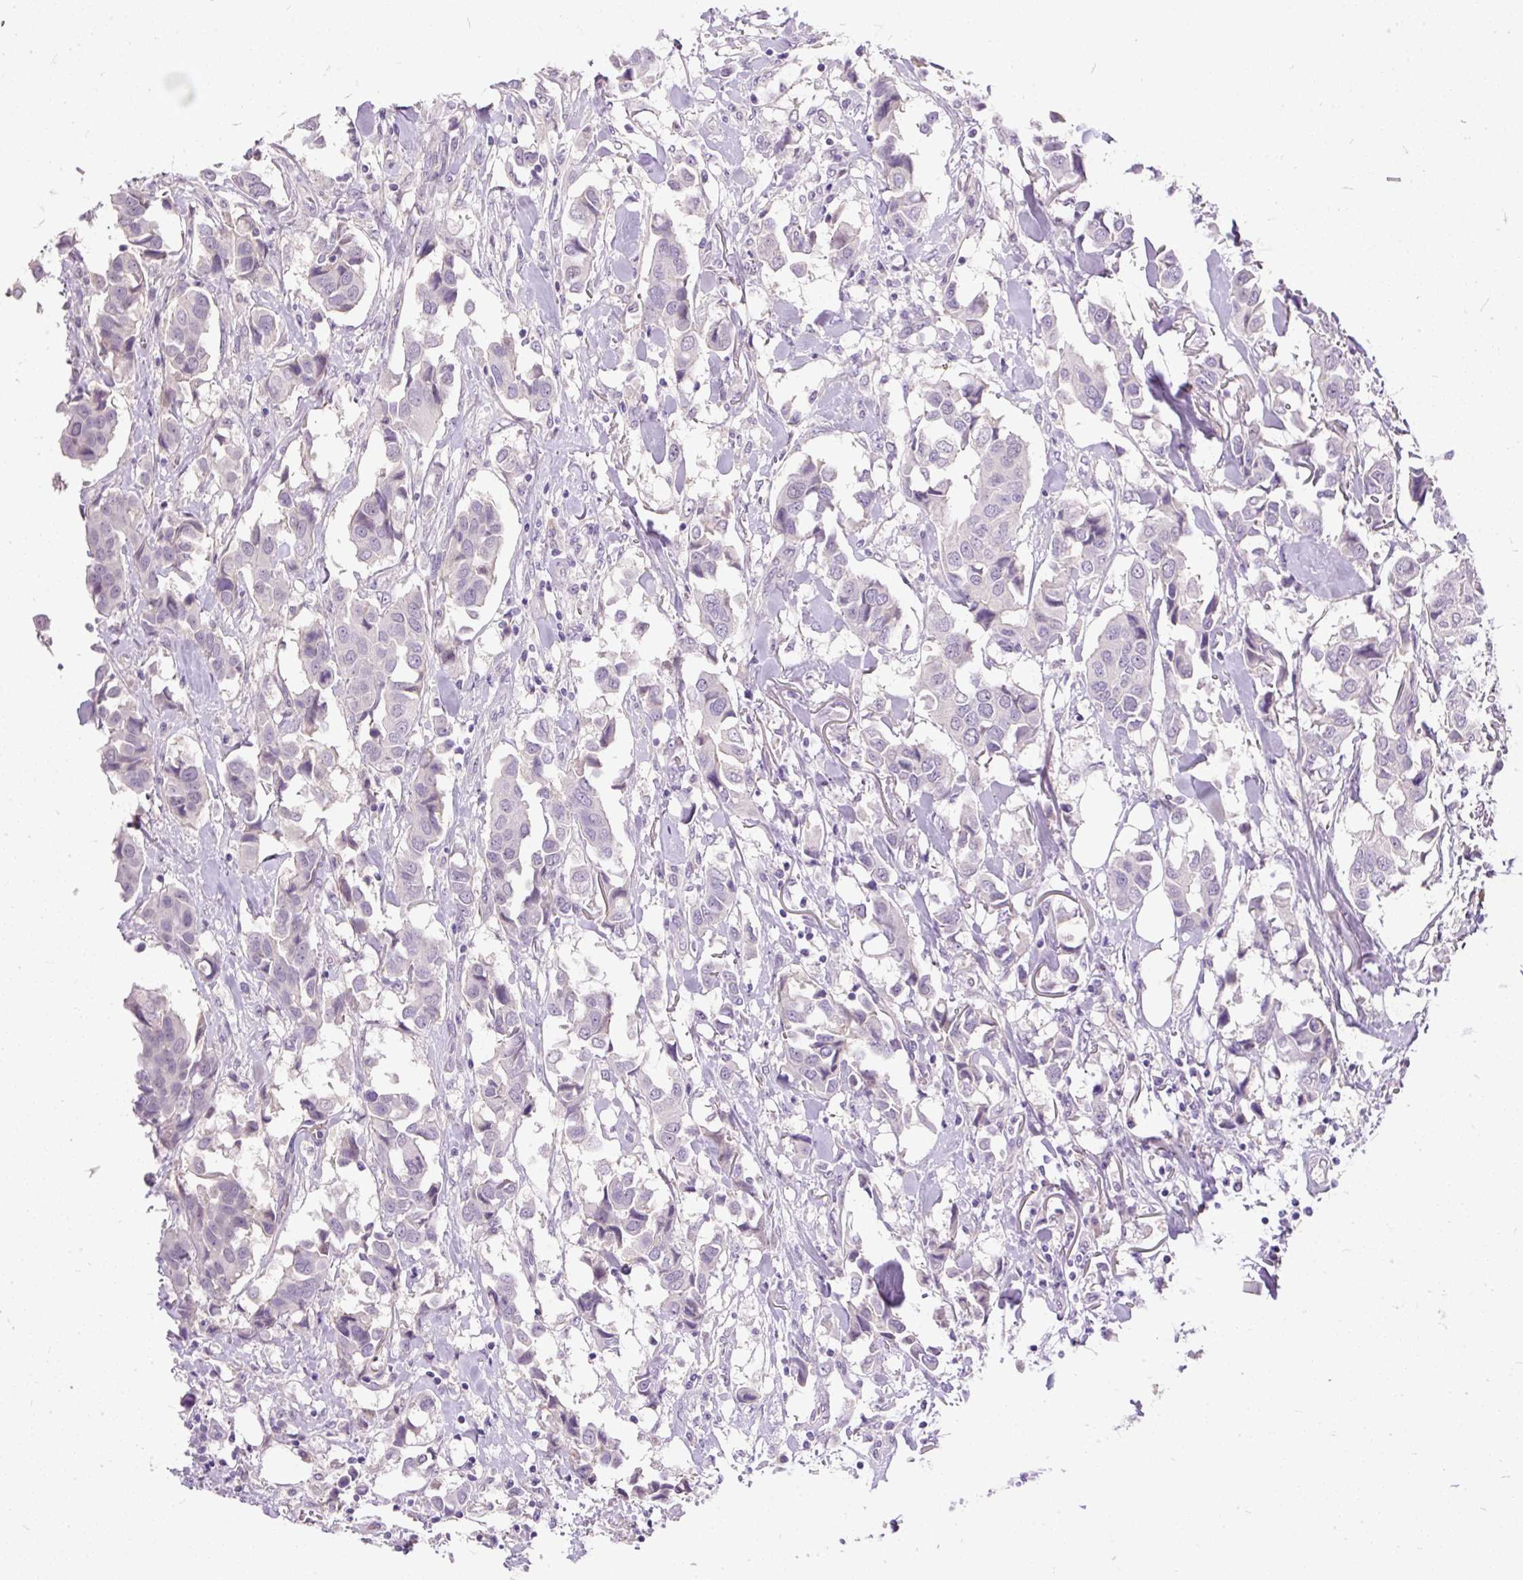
{"staining": {"intensity": "negative", "quantity": "none", "location": "none"}, "tissue": "breast cancer", "cell_type": "Tumor cells", "image_type": "cancer", "snomed": [{"axis": "morphology", "description": "Duct carcinoma"}, {"axis": "topography", "description": "Breast"}], "caption": "An IHC histopathology image of breast infiltrating ductal carcinoma is shown. There is no staining in tumor cells of breast infiltrating ductal carcinoma. Nuclei are stained in blue.", "gene": "KRTAP20-3", "patient": {"sex": "female", "age": 80}}